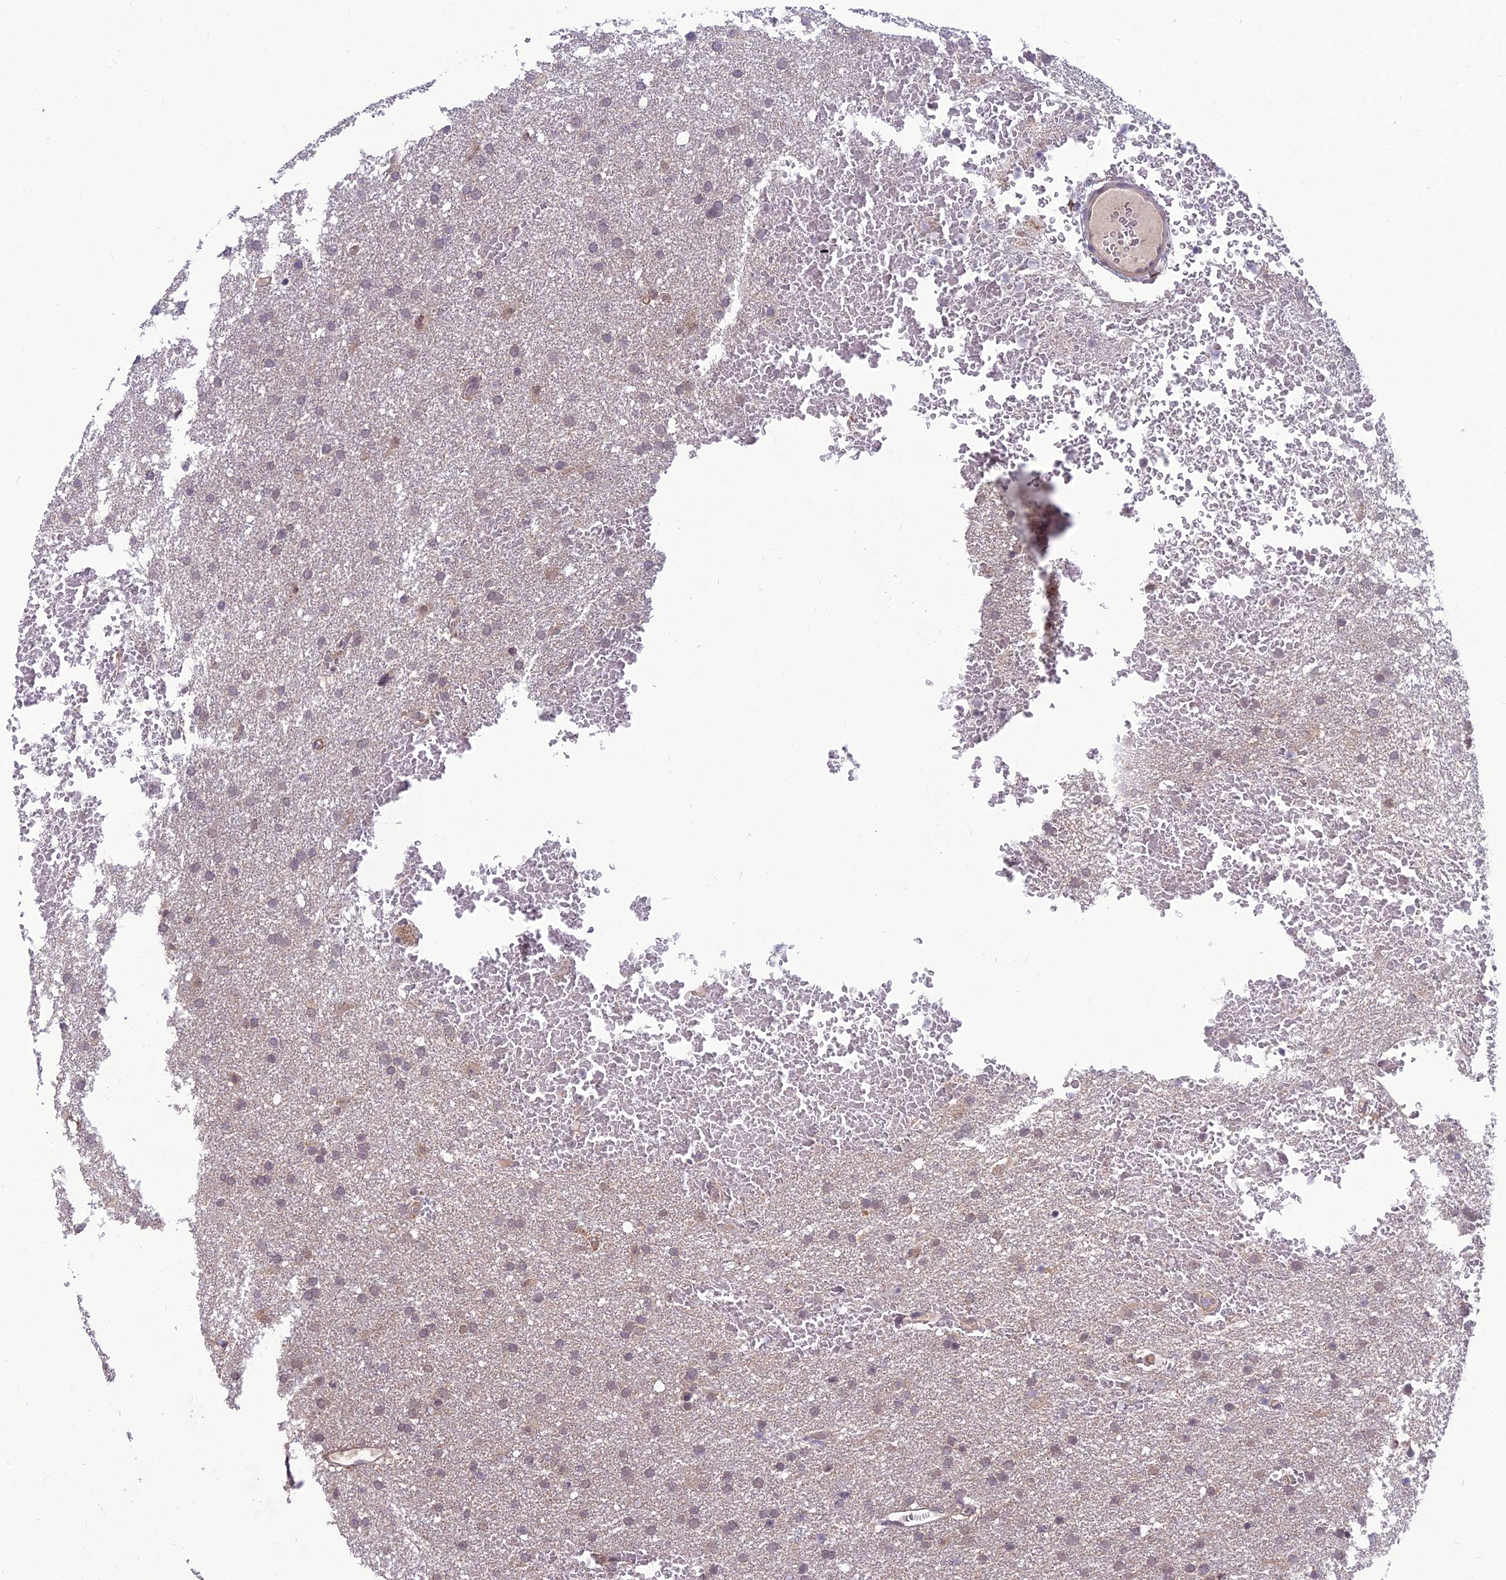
{"staining": {"intensity": "weak", "quantity": "25%-75%", "location": "cytoplasmic/membranous,nuclear"}, "tissue": "glioma", "cell_type": "Tumor cells", "image_type": "cancer", "snomed": [{"axis": "morphology", "description": "Glioma, malignant, High grade"}, {"axis": "topography", "description": "Cerebral cortex"}], "caption": "Protein positivity by immunohistochemistry (IHC) reveals weak cytoplasmic/membranous and nuclear staining in approximately 25%-75% of tumor cells in malignant high-grade glioma. The protein is stained brown, and the nuclei are stained in blue (DAB (3,3'-diaminobenzidine) IHC with brightfield microscopy, high magnification).", "gene": "FBRS", "patient": {"sex": "female", "age": 36}}